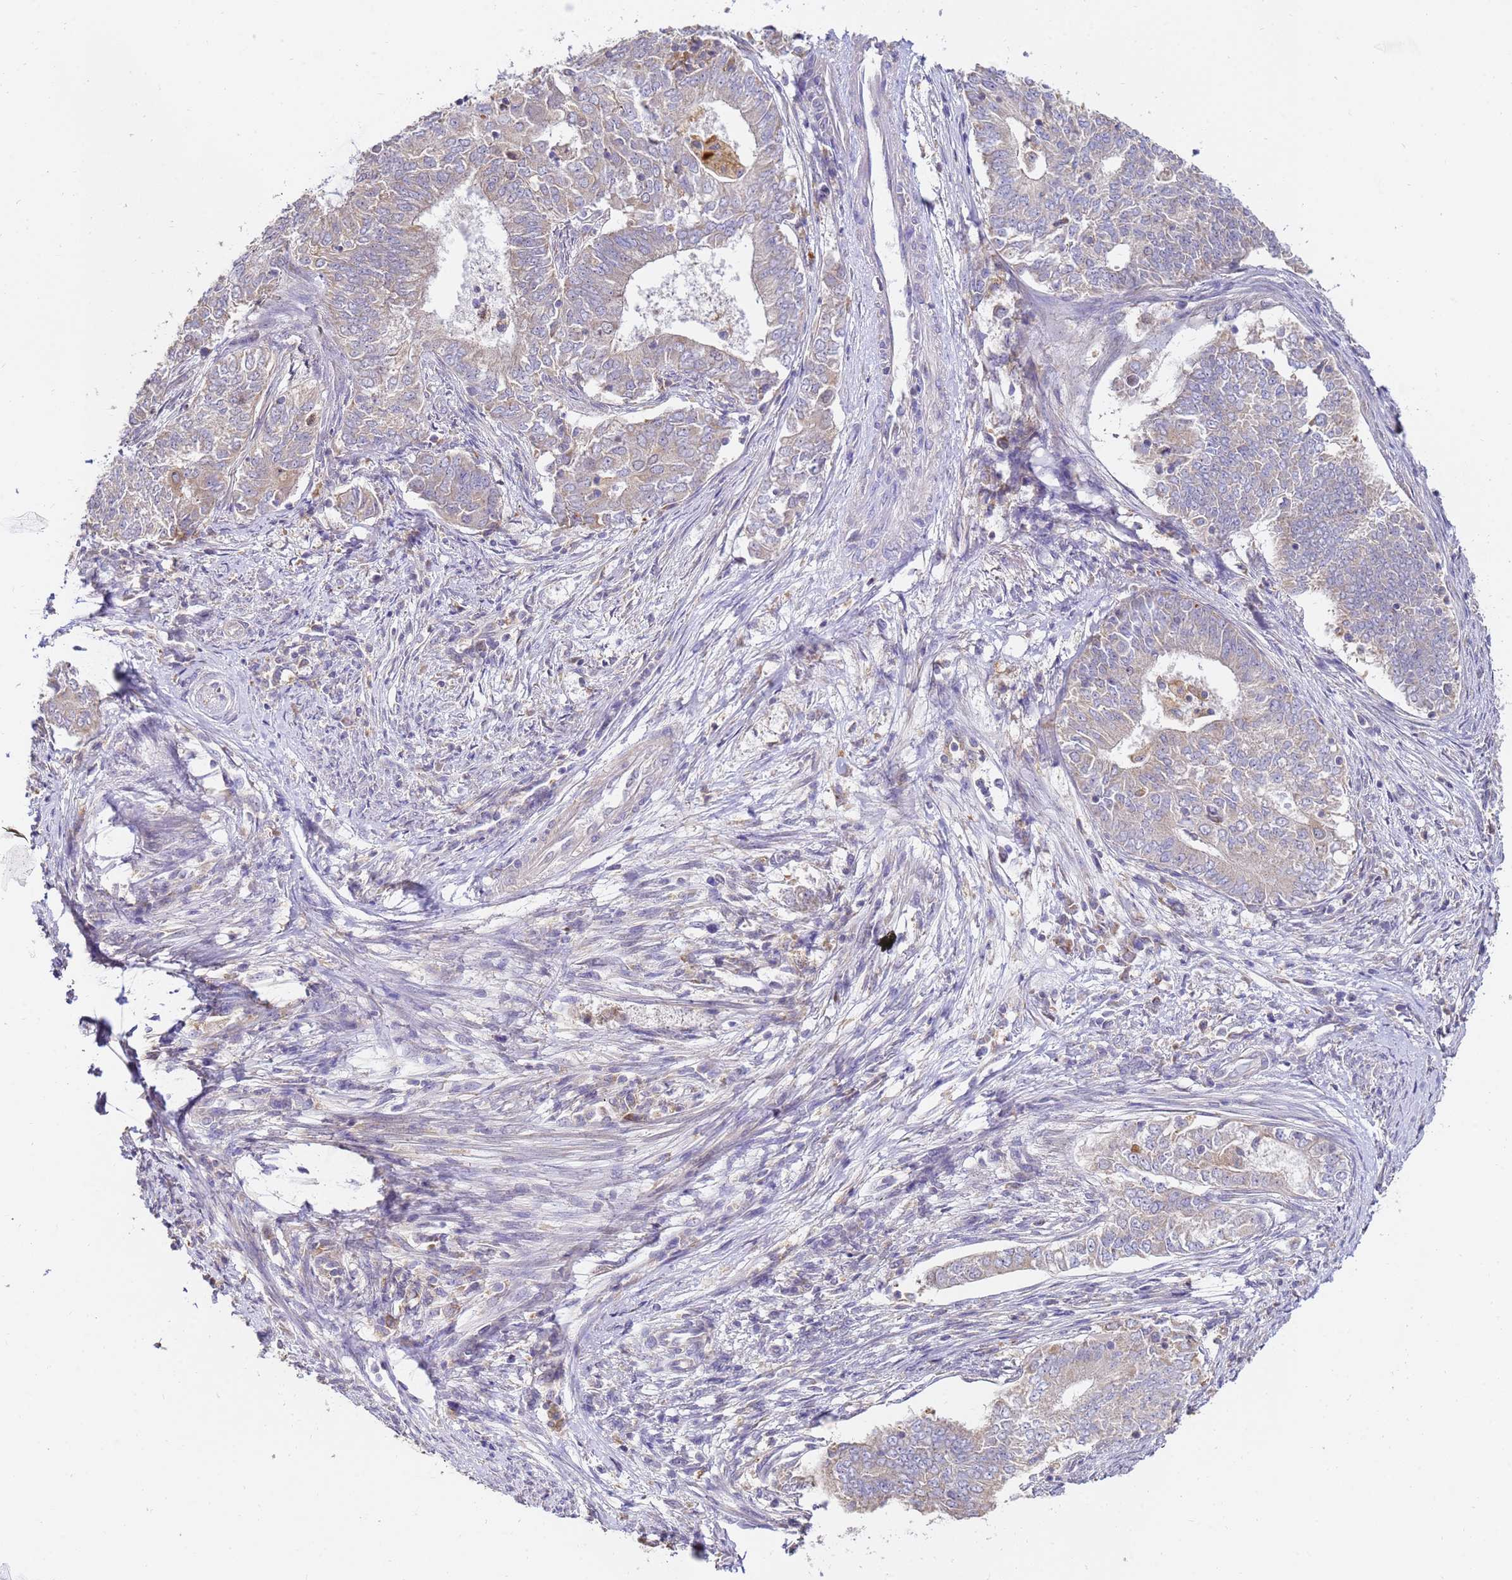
{"staining": {"intensity": "negative", "quantity": "none", "location": "none"}, "tissue": "endometrial cancer", "cell_type": "Tumor cells", "image_type": "cancer", "snomed": [{"axis": "morphology", "description": "Adenocarcinoma, NOS"}, {"axis": "topography", "description": "Endometrium"}], "caption": "Immunohistochemistry histopathology image of neoplastic tissue: adenocarcinoma (endometrial) stained with DAB exhibits no significant protein staining in tumor cells.", "gene": "ARL8B", "patient": {"sex": "female", "age": 62}}